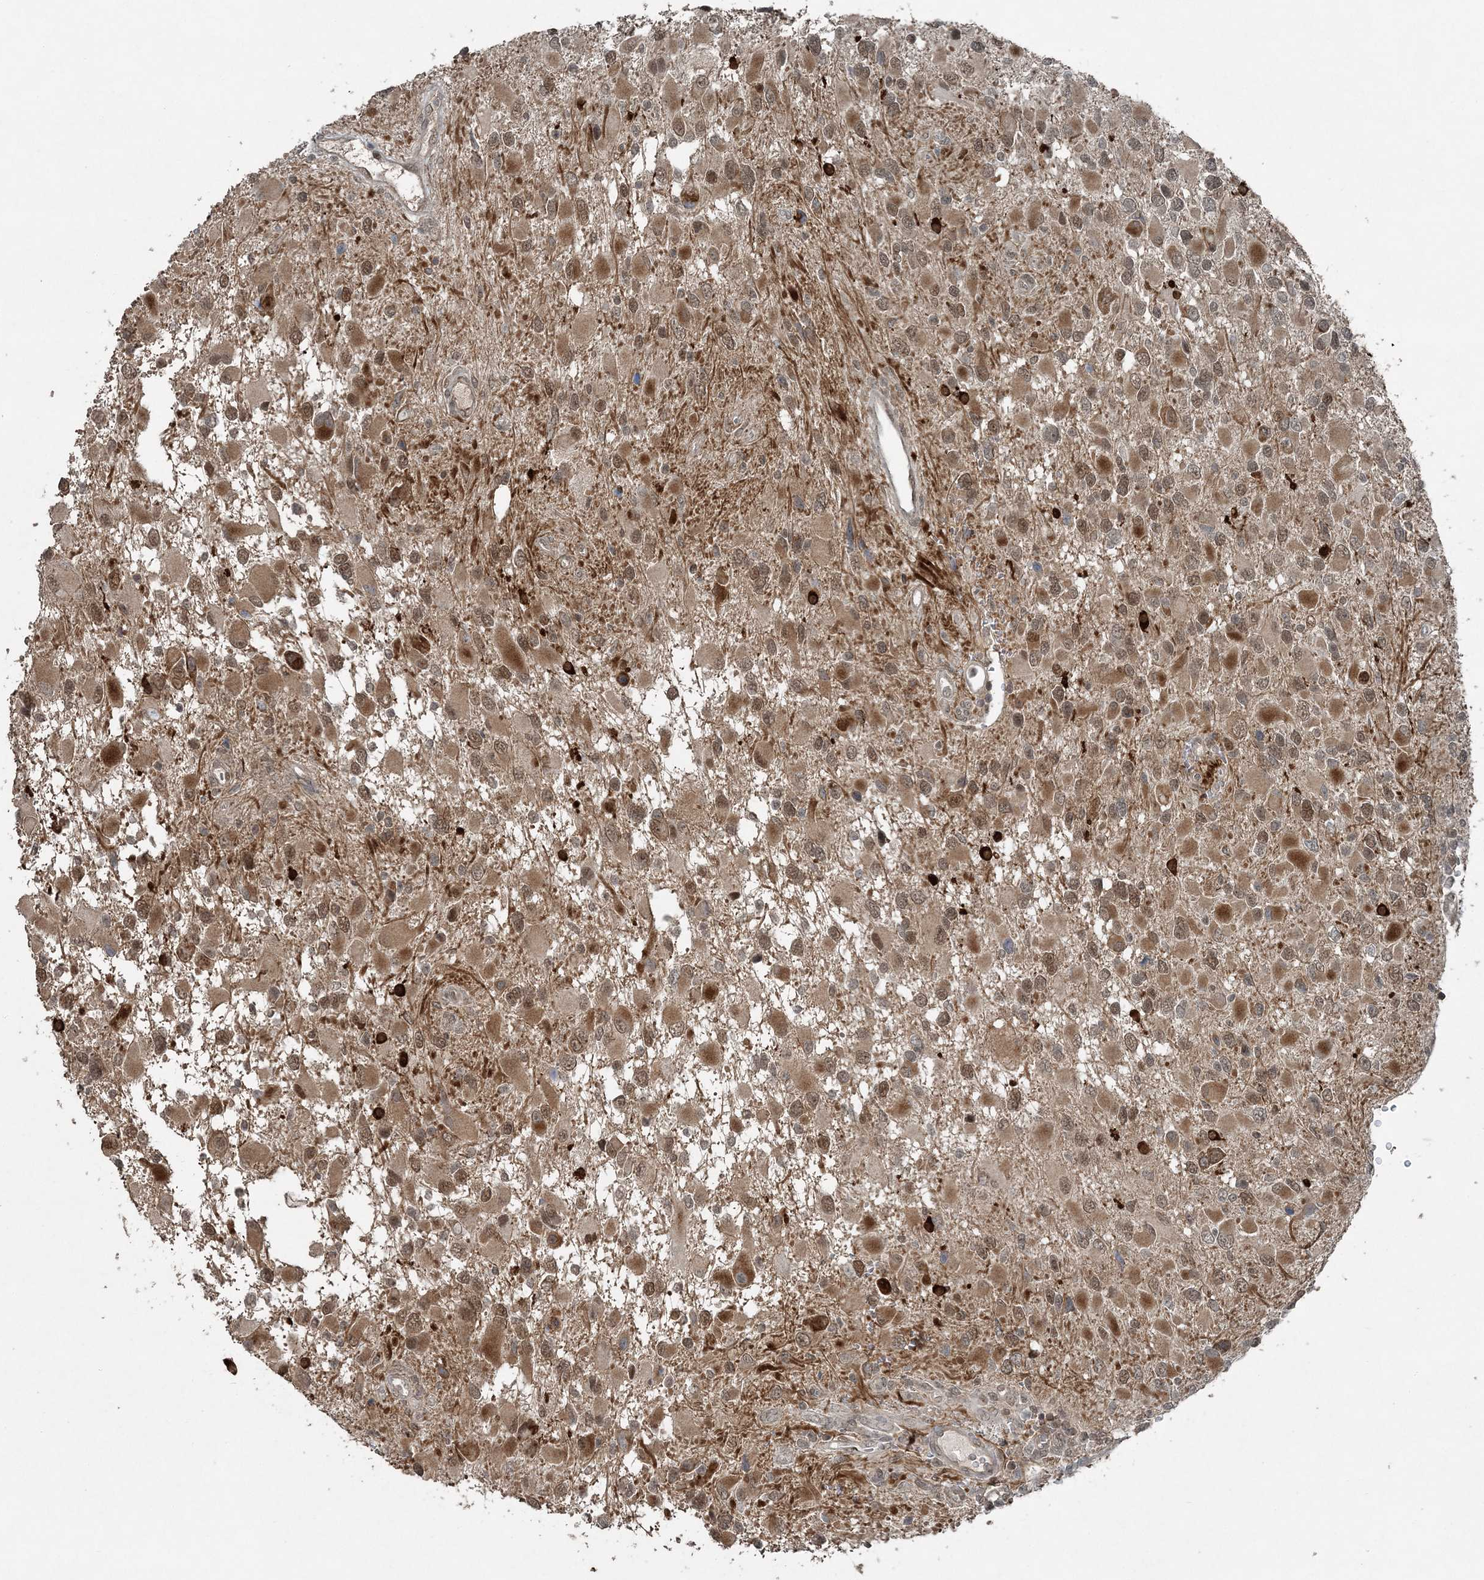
{"staining": {"intensity": "moderate", "quantity": ">75%", "location": "cytoplasmic/membranous,nuclear"}, "tissue": "glioma", "cell_type": "Tumor cells", "image_type": "cancer", "snomed": [{"axis": "morphology", "description": "Glioma, malignant, High grade"}, {"axis": "topography", "description": "Brain"}], "caption": "This is an image of immunohistochemistry staining of glioma, which shows moderate staining in the cytoplasmic/membranous and nuclear of tumor cells.", "gene": "COPS7B", "patient": {"sex": "male", "age": 53}}